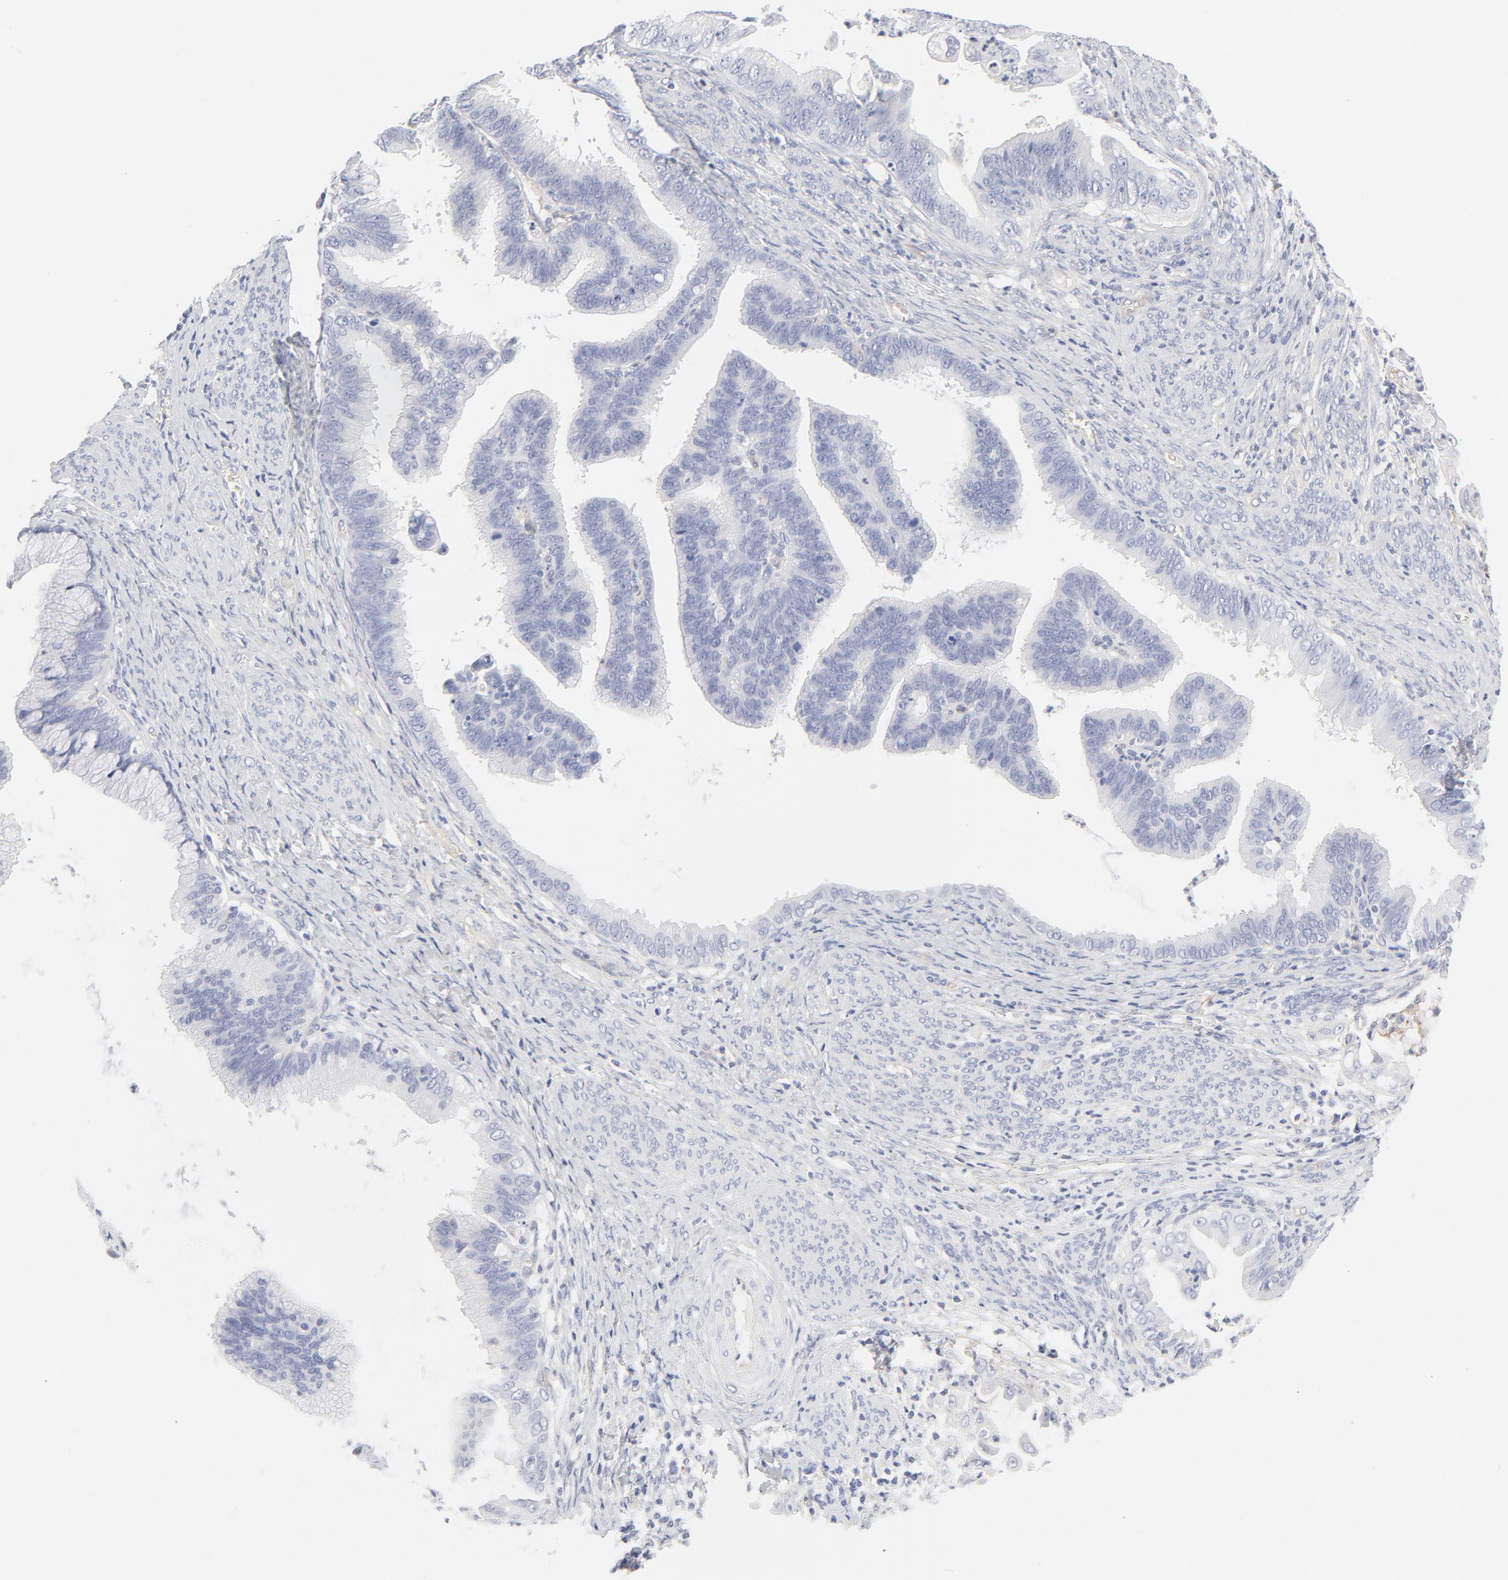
{"staining": {"intensity": "negative", "quantity": "none", "location": "none"}, "tissue": "cervical cancer", "cell_type": "Tumor cells", "image_type": "cancer", "snomed": [{"axis": "morphology", "description": "Adenocarcinoma, NOS"}, {"axis": "topography", "description": "Cervix"}], "caption": "High magnification brightfield microscopy of cervical adenocarcinoma stained with DAB (3,3'-diaminobenzidine) (brown) and counterstained with hematoxylin (blue): tumor cells show no significant positivity. (DAB immunohistochemistry, high magnification).", "gene": "ITGA5", "patient": {"sex": "female", "age": 47}}